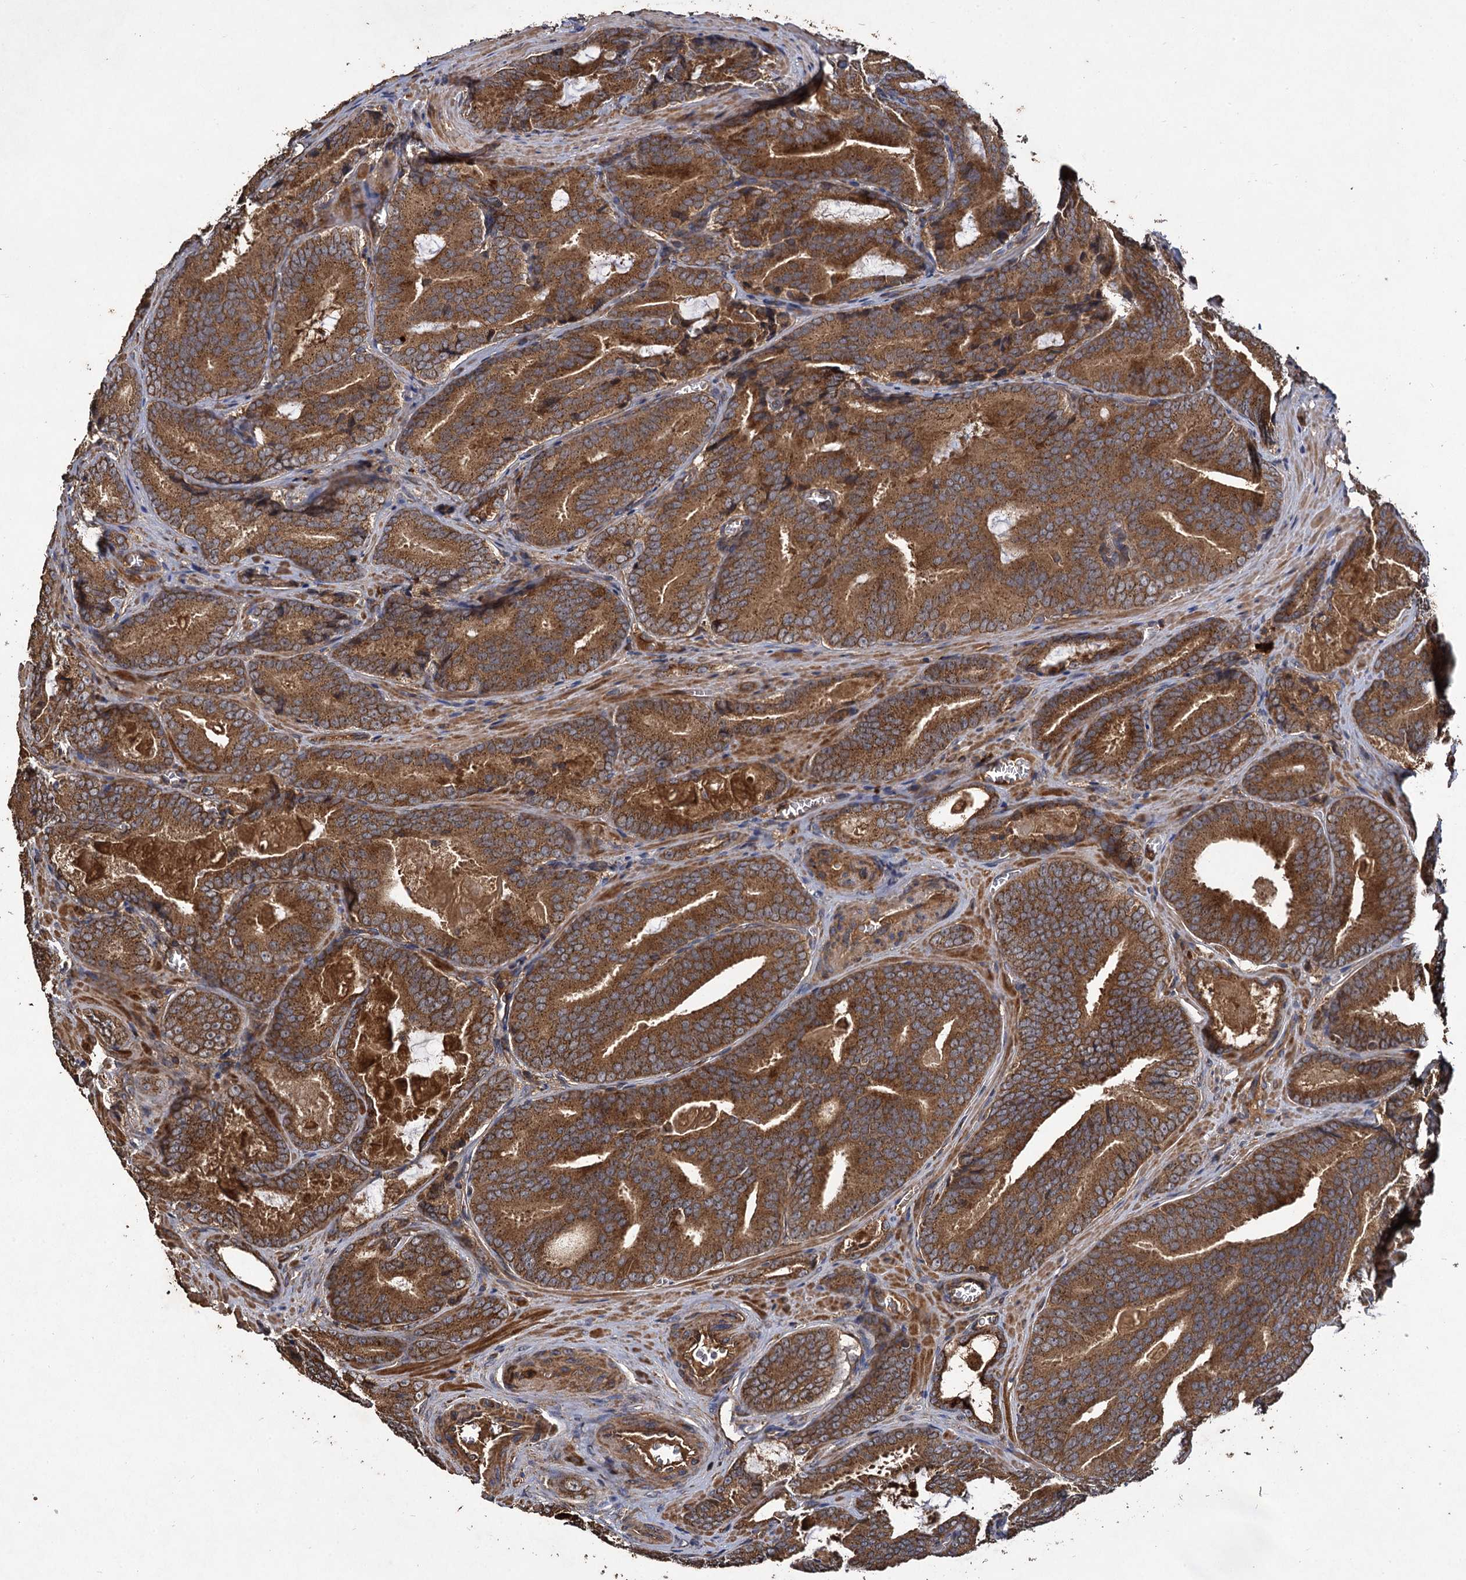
{"staining": {"intensity": "strong", "quantity": ">75%", "location": "cytoplasmic/membranous"}, "tissue": "prostate cancer", "cell_type": "Tumor cells", "image_type": "cancer", "snomed": [{"axis": "morphology", "description": "Adenocarcinoma, High grade"}, {"axis": "topography", "description": "Prostate"}], "caption": "Adenocarcinoma (high-grade) (prostate) tissue demonstrates strong cytoplasmic/membranous expression in approximately >75% of tumor cells, visualized by immunohistochemistry.", "gene": "GCLC", "patient": {"sex": "male", "age": 66}}